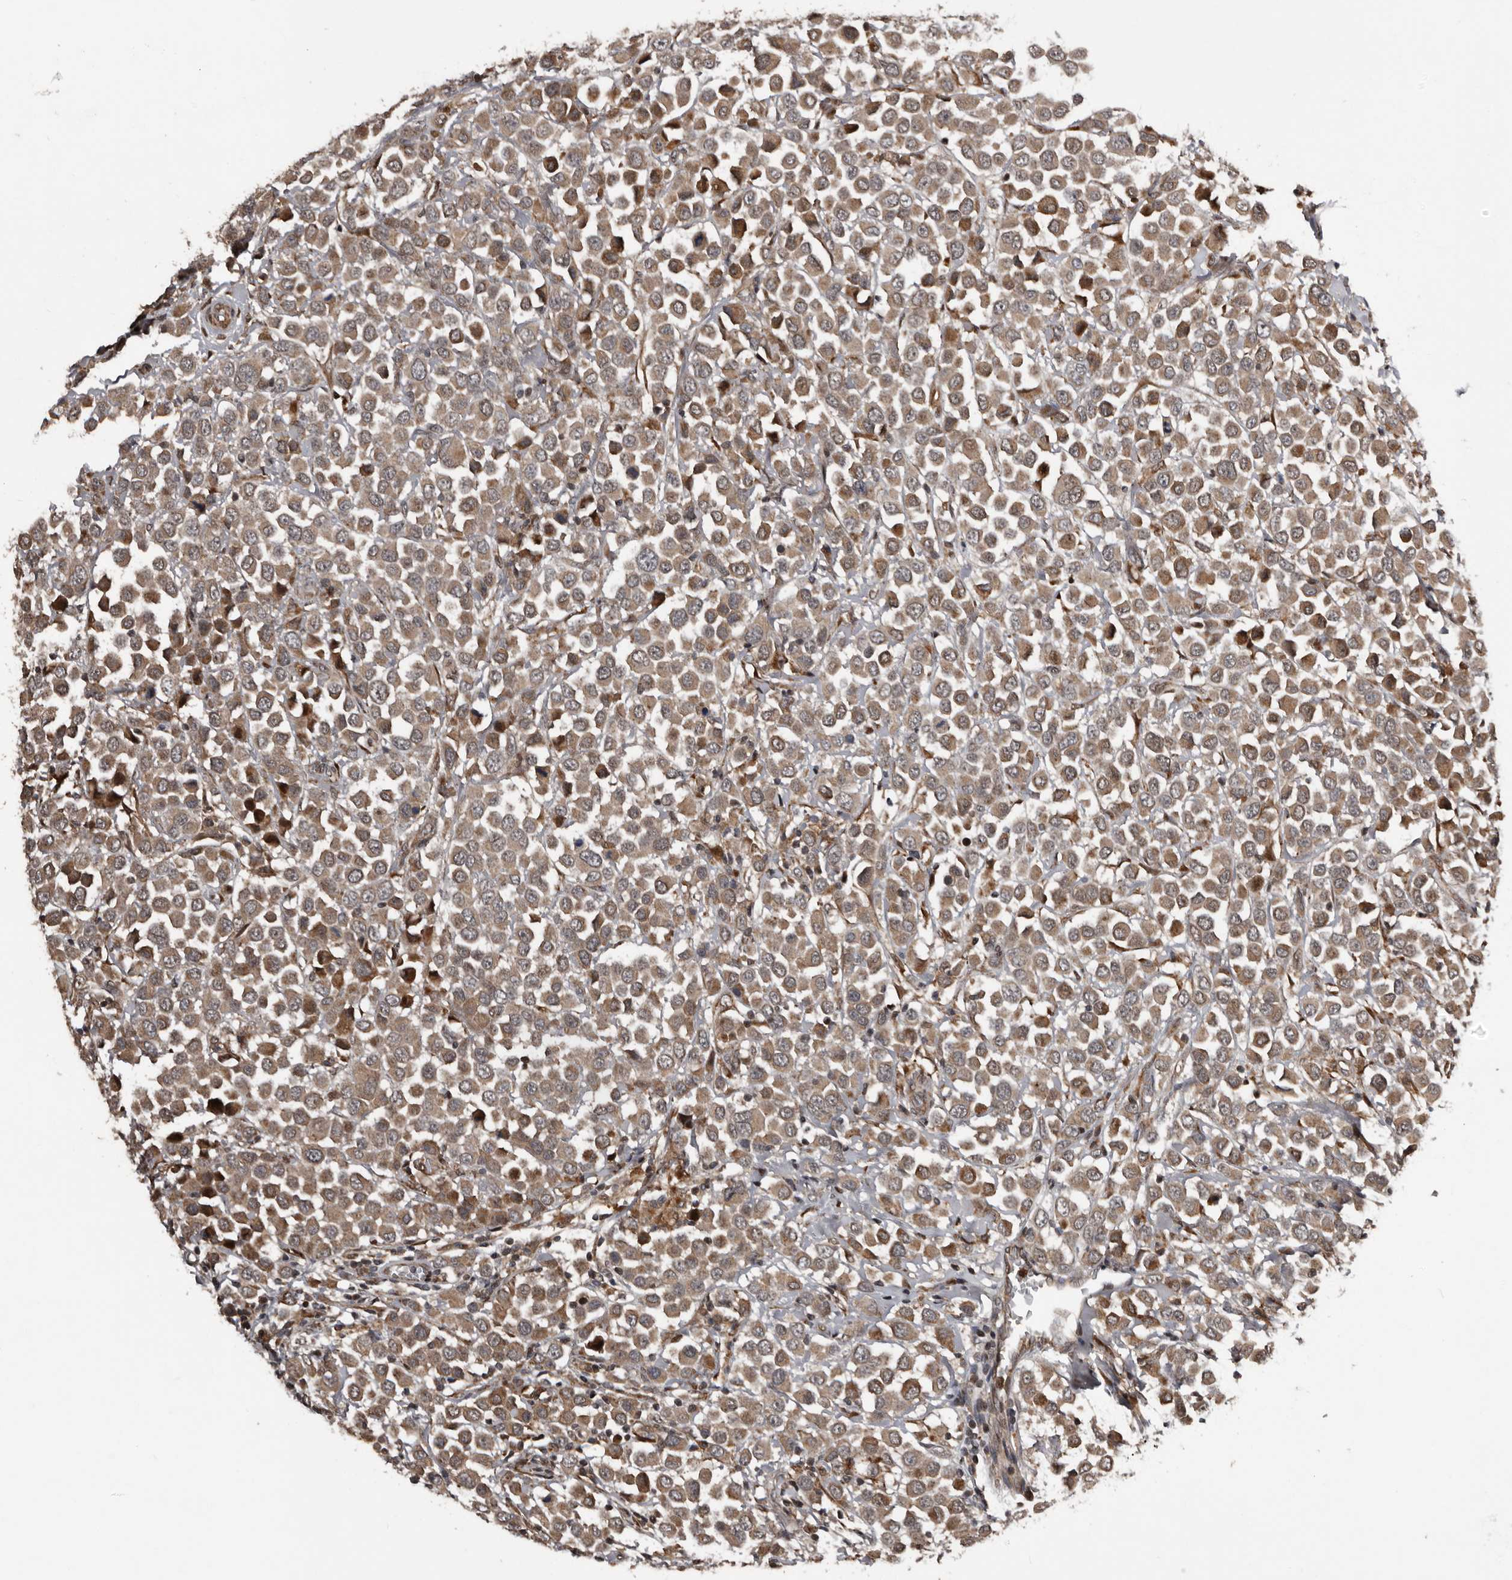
{"staining": {"intensity": "moderate", "quantity": ">75%", "location": "cytoplasmic/membranous"}, "tissue": "breast cancer", "cell_type": "Tumor cells", "image_type": "cancer", "snomed": [{"axis": "morphology", "description": "Duct carcinoma"}, {"axis": "topography", "description": "Breast"}], "caption": "DAB immunohistochemical staining of human breast cancer reveals moderate cytoplasmic/membranous protein staining in approximately >75% of tumor cells.", "gene": "SERTAD4", "patient": {"sex": "female", "age": 61}}